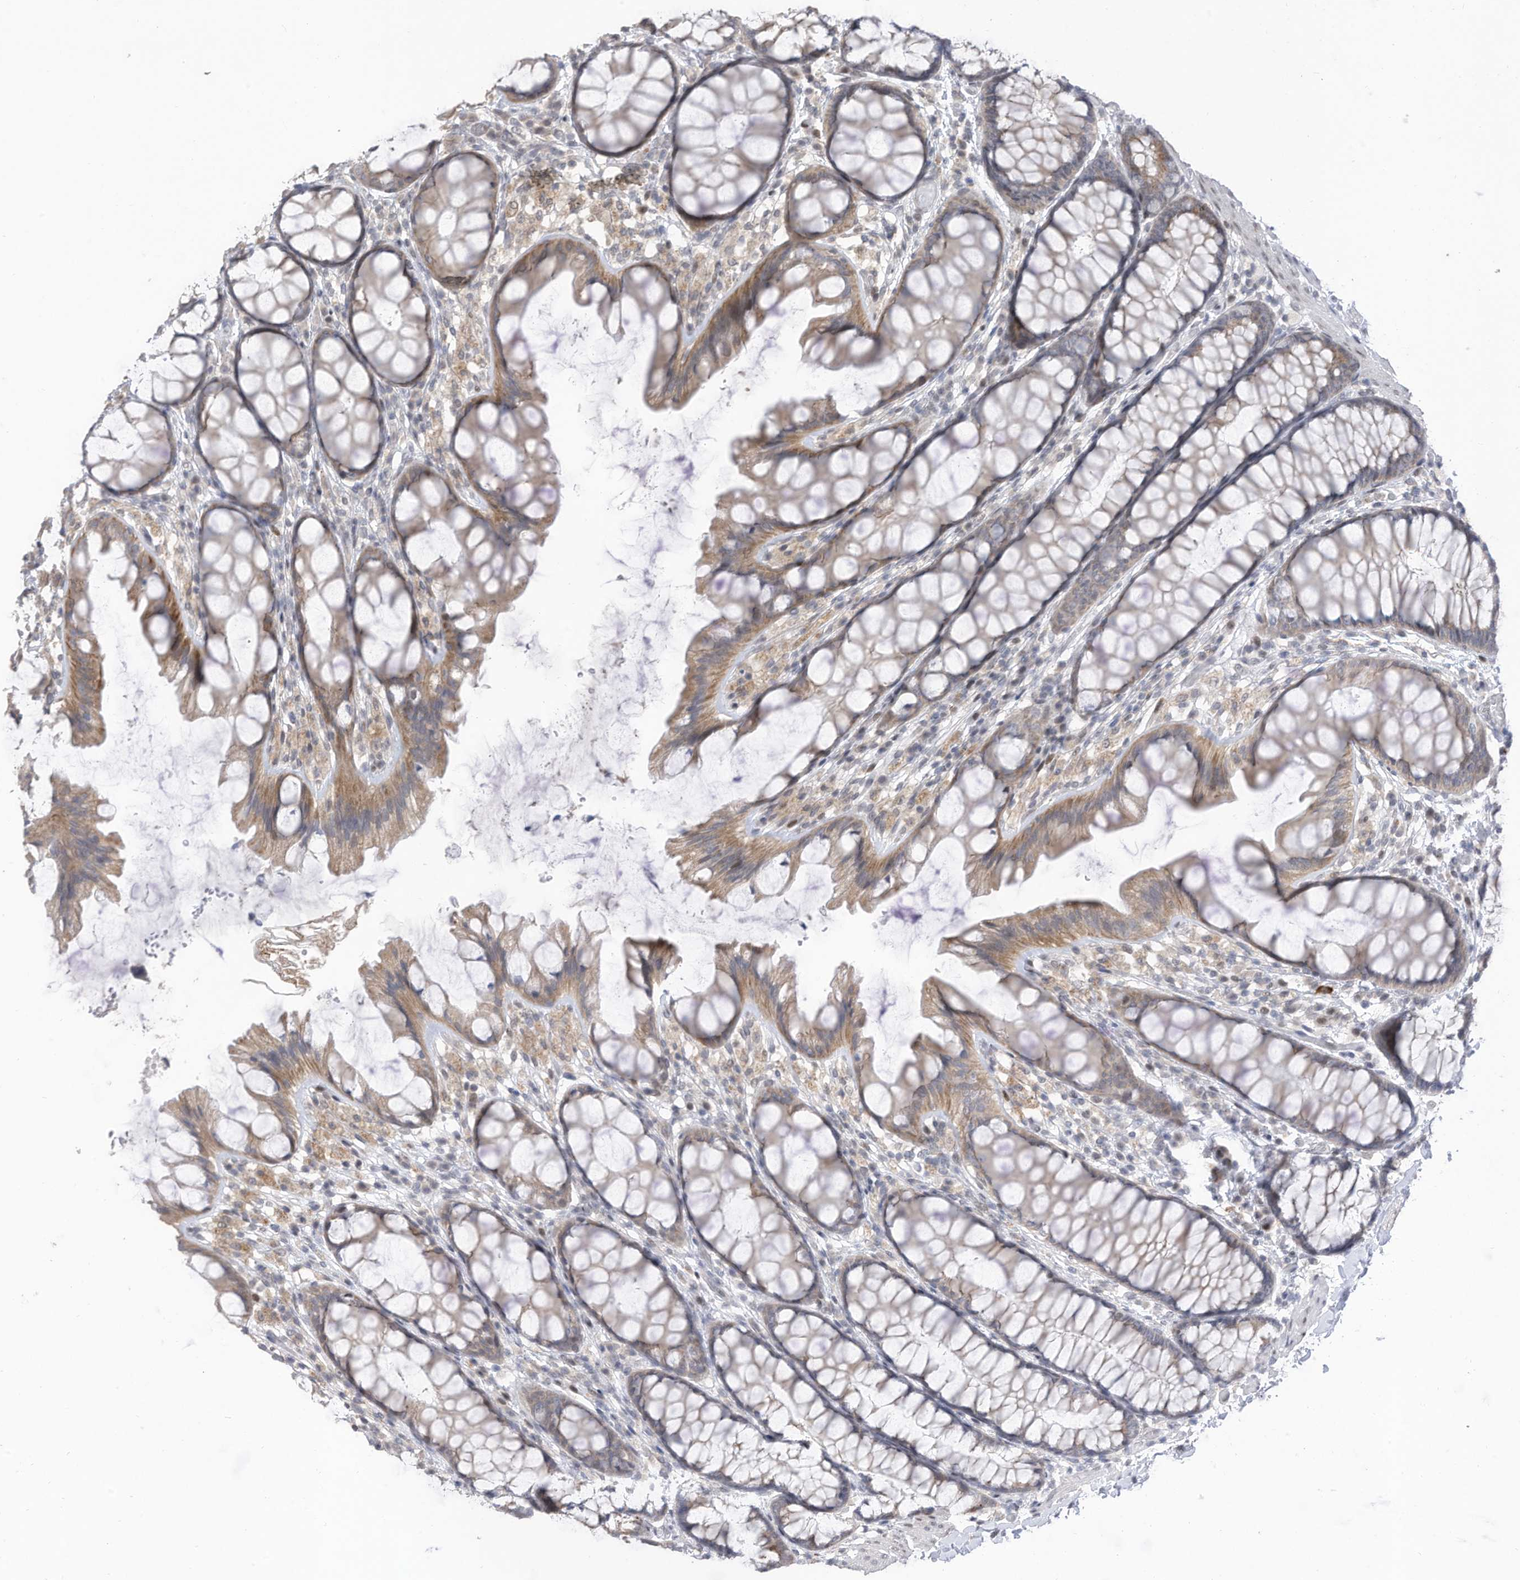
{"staining": {"intensity": "negative", "quantity": "none", "location": "none"}, "tissue": "colon", "cell_type": "Endothelial cells", "image_type": "normal", "snomed": [{"axis": "morphology", "description": "Normal tissue, NOS"}, {"axis": "topography", "description": "Colon"}], "caption": "High power microscopy photomicrograph of an immunohistochemistry (IHC) image of unremarkable colon, revealing no significant expression in endothelial cells.", "gene": "RABL3", "patient": {"sex": "male", "age": 47}}